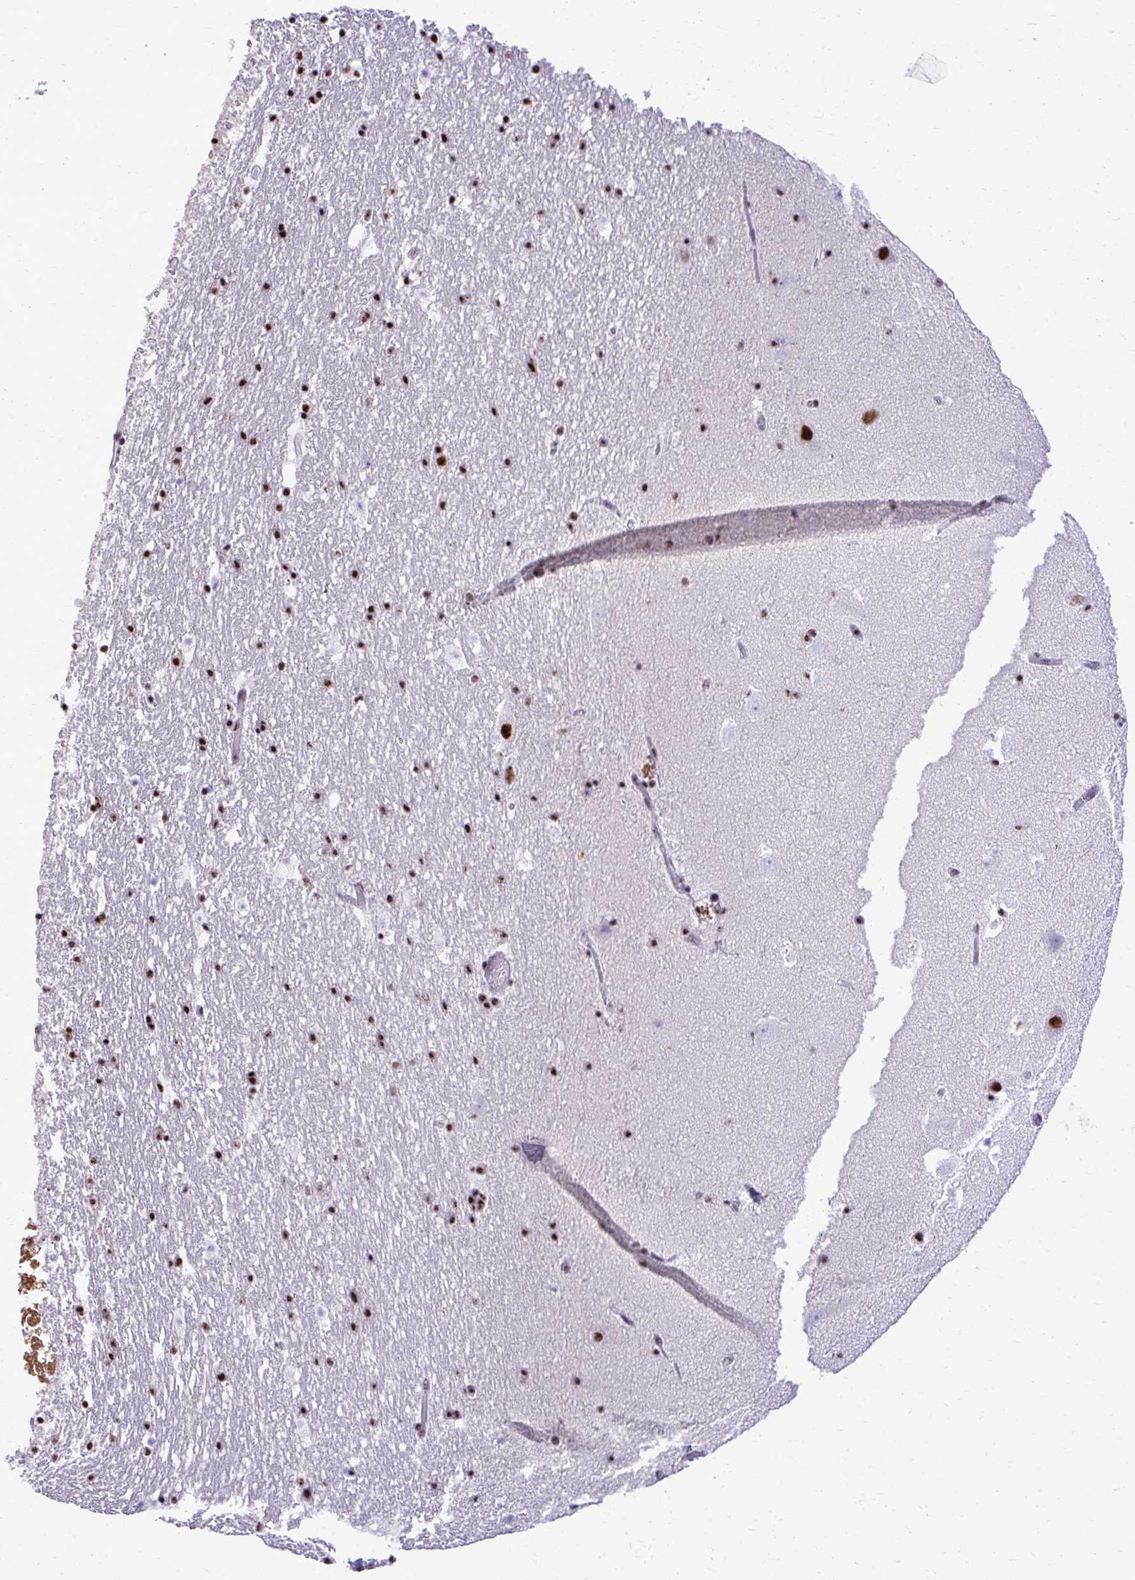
{"staining": {"intensity": "strong", "quantity": ">75%", "location": "nuclear"}, "tissue": "hippocampus", "cell_type": "Glial cells", "image_type": "normal", "snomed": [{"axis": "morphology", "description": "Normal tissue, NOS"}, {"axis": "topography", "description": "Hippocampus"}], "caption": "The immunohistochemical stain labels strong nuclear staining in glial cells of normal hippocampus.", "gene": "PELP1", "patient": {"sex": "female", "age": 42}}